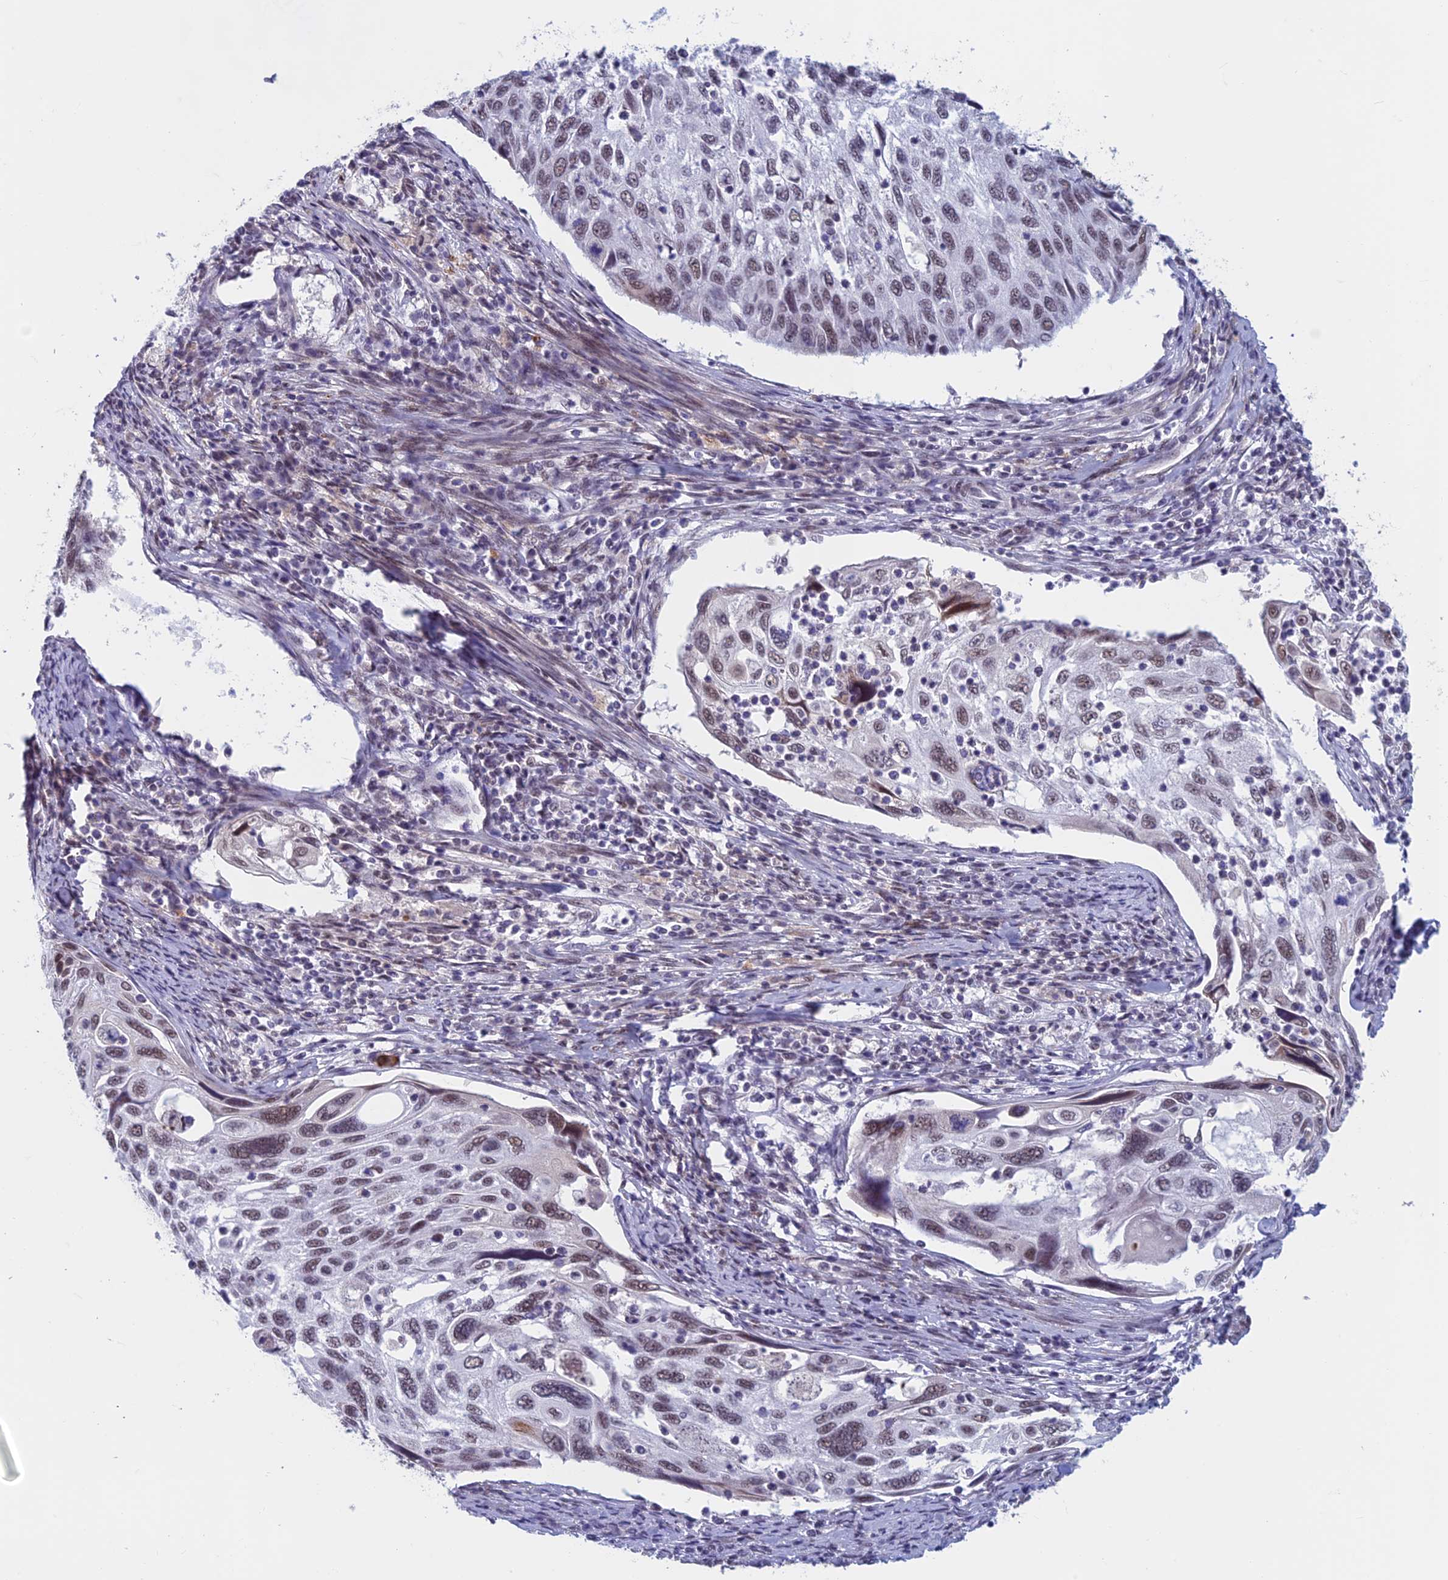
{"staining": {"intensity": "moderate", "quantity": "25%-75%", "location": "nuclear"}, "tissue": "cervical cancer", "cell_type": "Tumor cells", "image_type": "cancer", "snomed": [{"axis": "morphology", "description": "Squamous cell carcinoma, NOS"}, {"axis": "topography", "description": "Cervix"}], "caption": "Tumor cells show medium levels of moderate nuclear expression in about 25%-75% of cells in human cervical squamous cell carcinoma.", "gene": "ASH2L", "patient": {"sex": "female", "age": 70}}